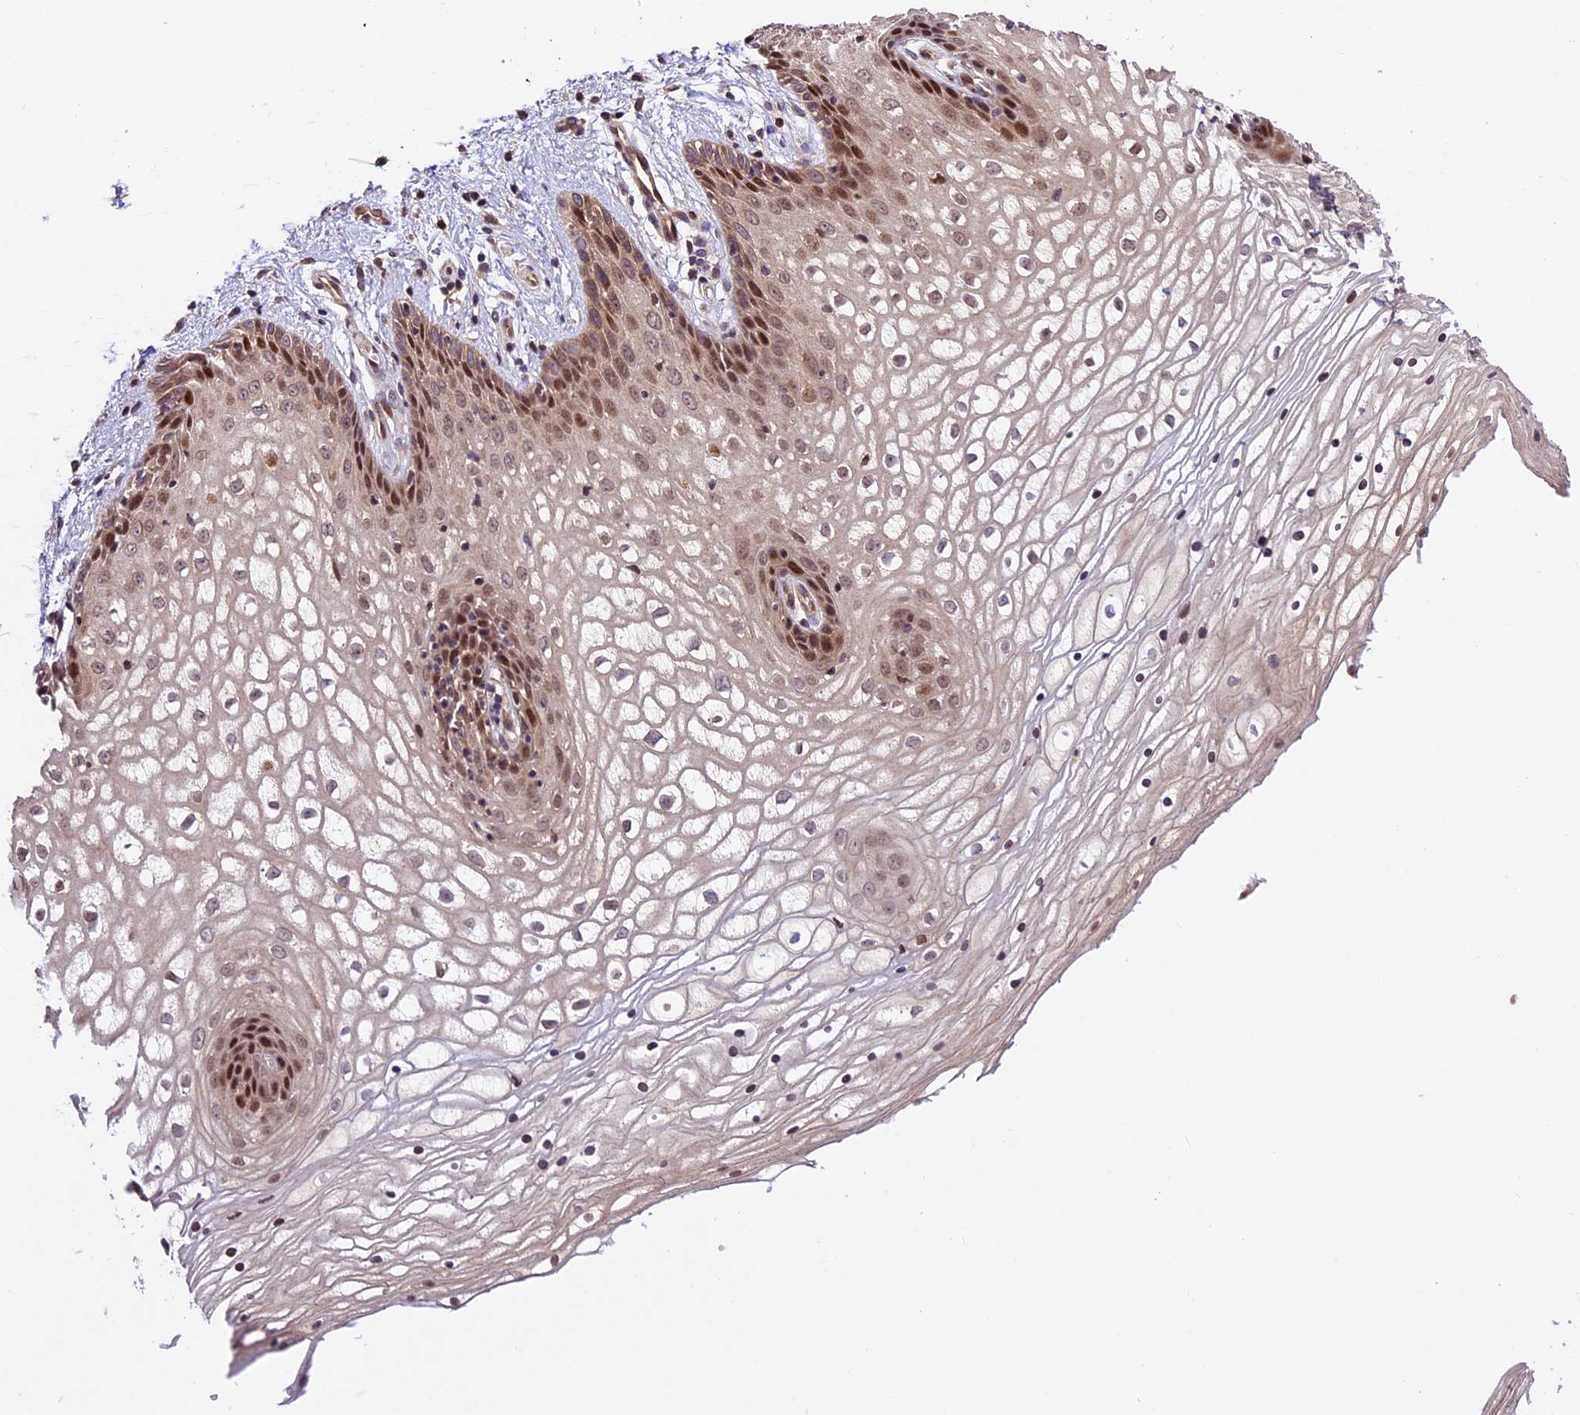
{"staining": {"intensity": "moderate", "quantity": ">75%", "location": "nuclear"}, "tissue": "vagina", "cell_type": "Squamous epithelial cells", "image_type": "normal", "snomed": [{"axis": "morphology", "description": "Normal tissue, NOS"}, {"axis": "topography", "description": "Vagina"}], "caption": "The histopathology image reveals immunohistochemical staining of normal vagina. There is moderate nuclear expression is appreciated in about >75% of squamous epithelial cells.", "gene": "CCSER1", "patient": {"sex": "female", "age": 34}}